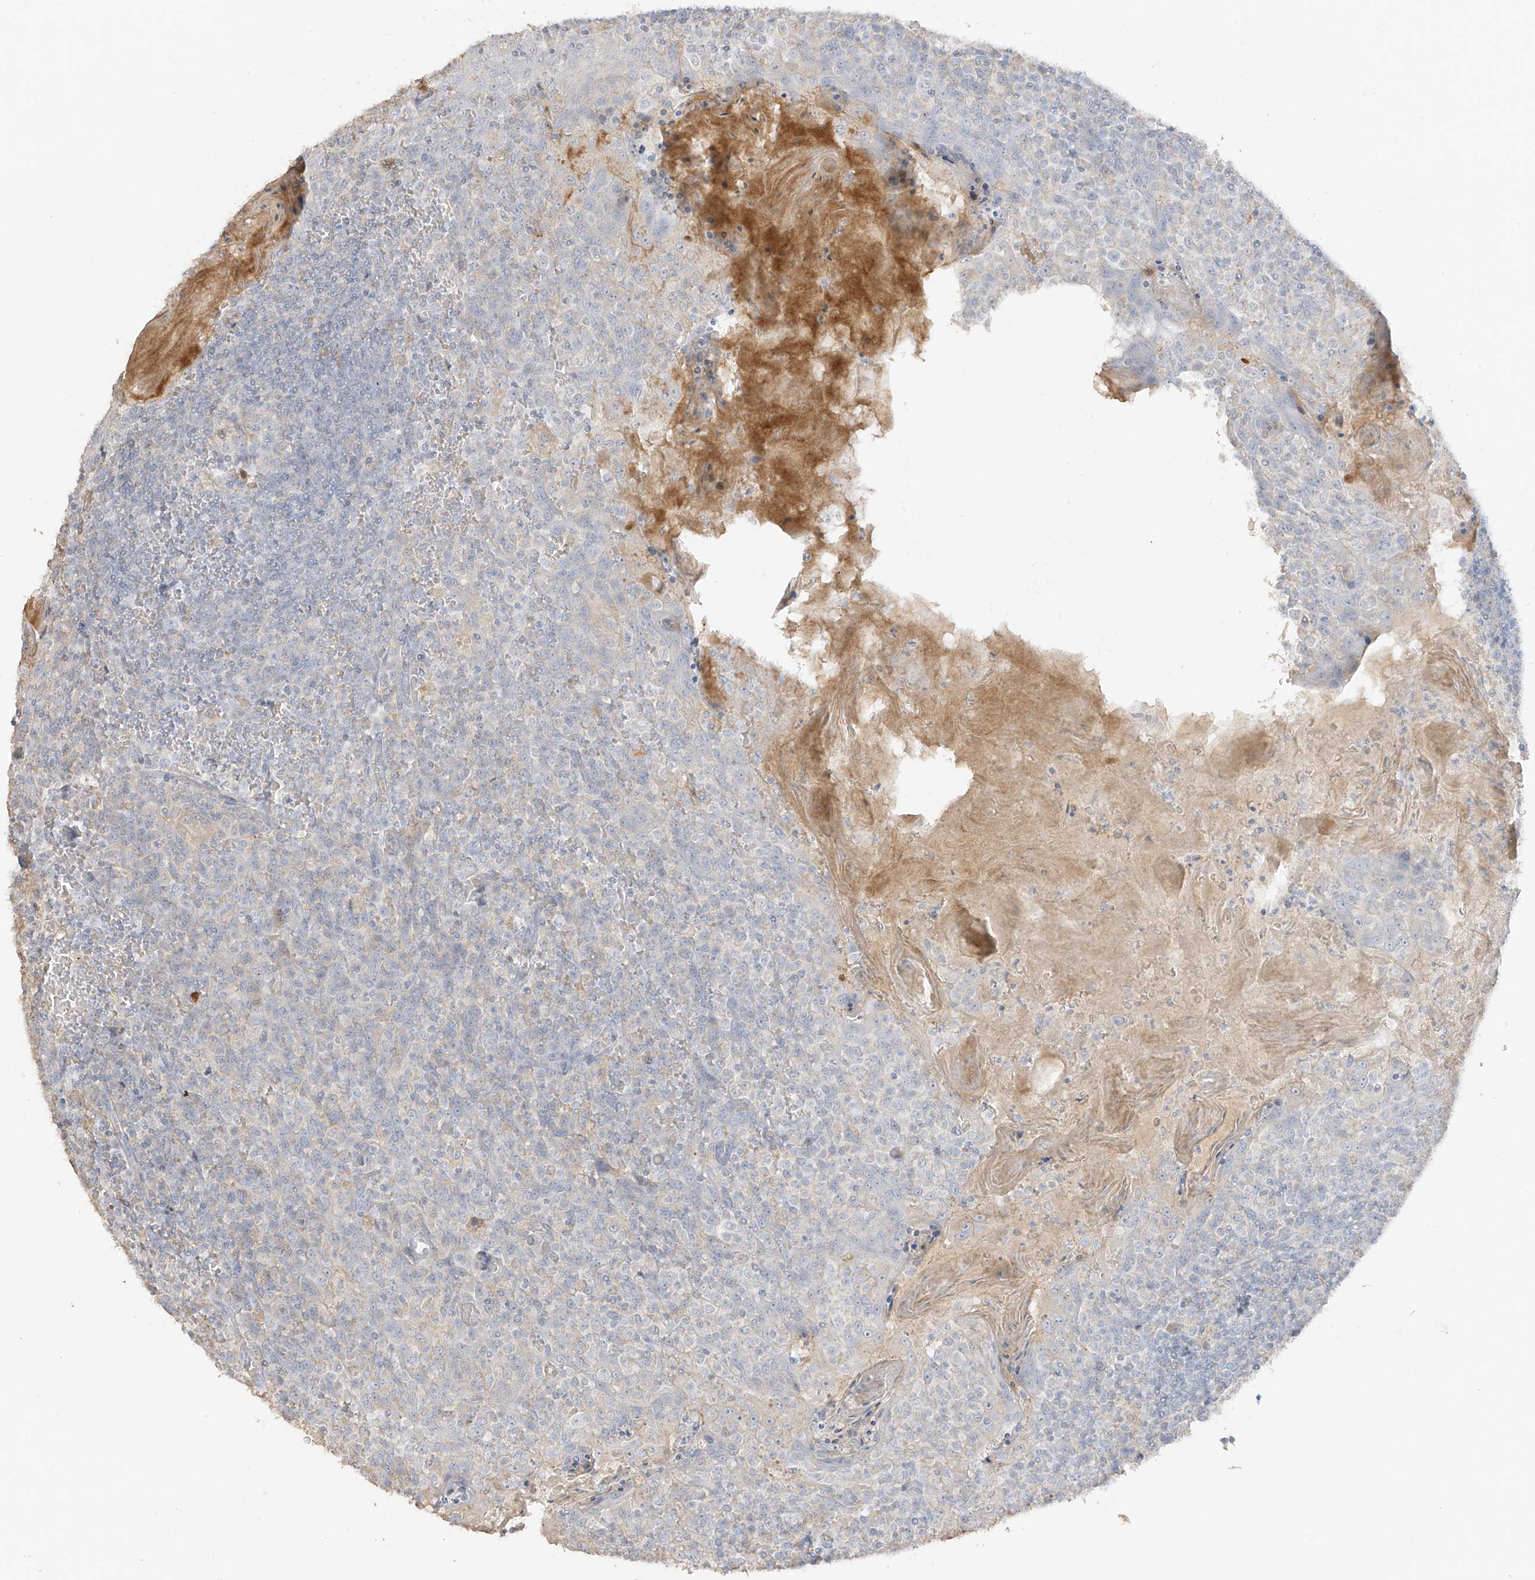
{"staining": {"intensity": "negative", "quantity": "none", "location": "none"}, "tissue": "tonsil", "cell_type": "Germinal center cells", "image_type": "normal", "snomed": [{"axis": "morphology", "description": "Normal tissue, NOS"}, {"axis": "topography", "description": "Tonsil"}], "caption": "A high-resolution histopathology image shows IHC staining of benign tonsil, which reveals no significant staining in germinal center cells.", "gene": "ZBTB41", "patient": {"sex": "female", "age": 19}}